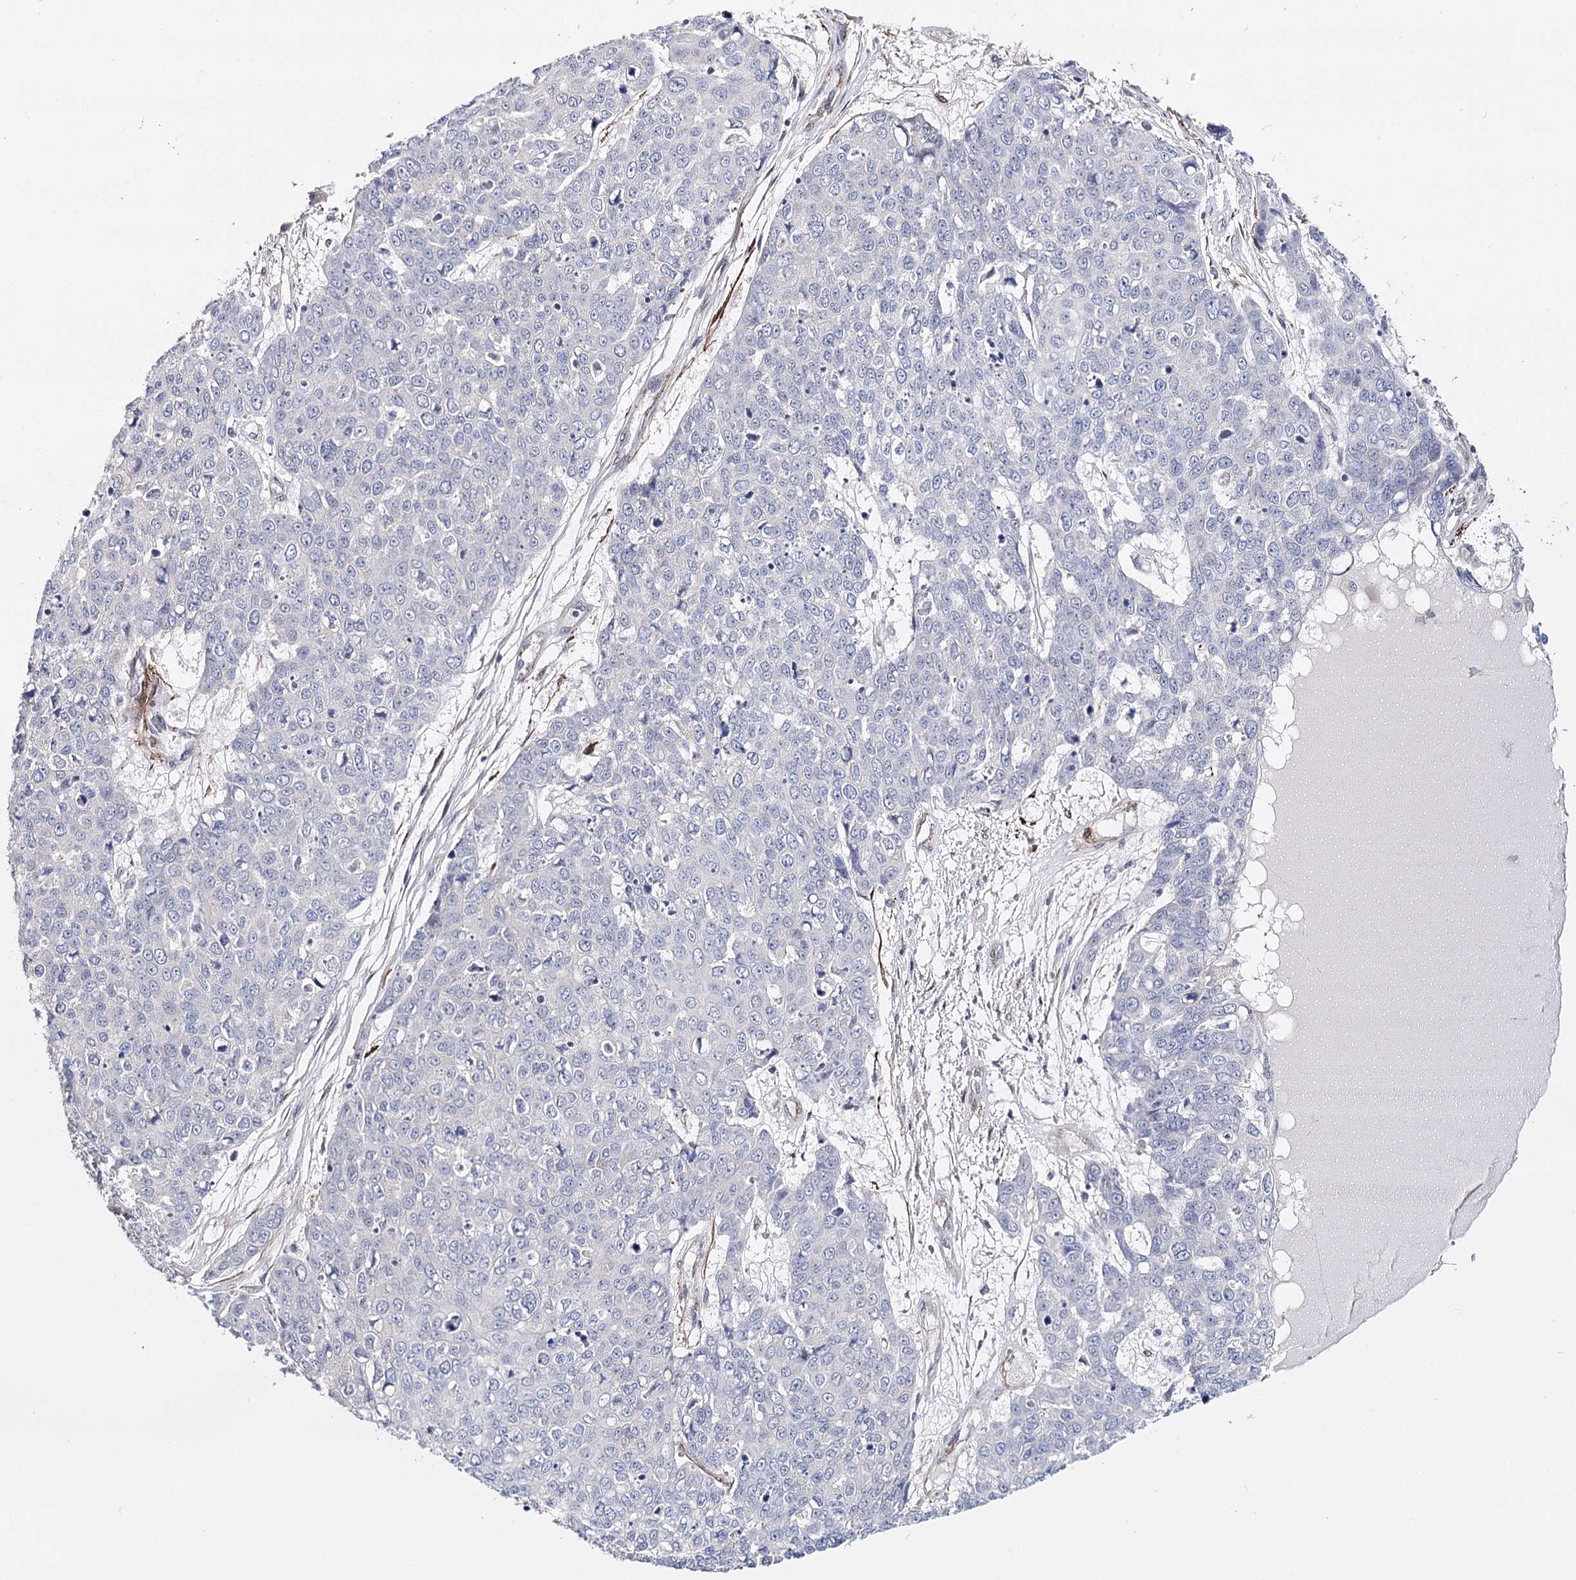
{"staining": {"intensity": "negative", "quantity": "none", "location": "none"}, "tissue": "skin cancer", "cell_type": "Tumor cells", "image_type": "cancer", "snomed": [{"axis": "morphology", "description": "Squamous cell carcinoma, NOS"}, {"axis": "topography", "description": "Skin"}], "caption": "Photomicrograph shows no significant protein staining in tumor cells of skin cancer.", "gene": "CFAP46", "patient": {"sex": "female", "age": 44}}